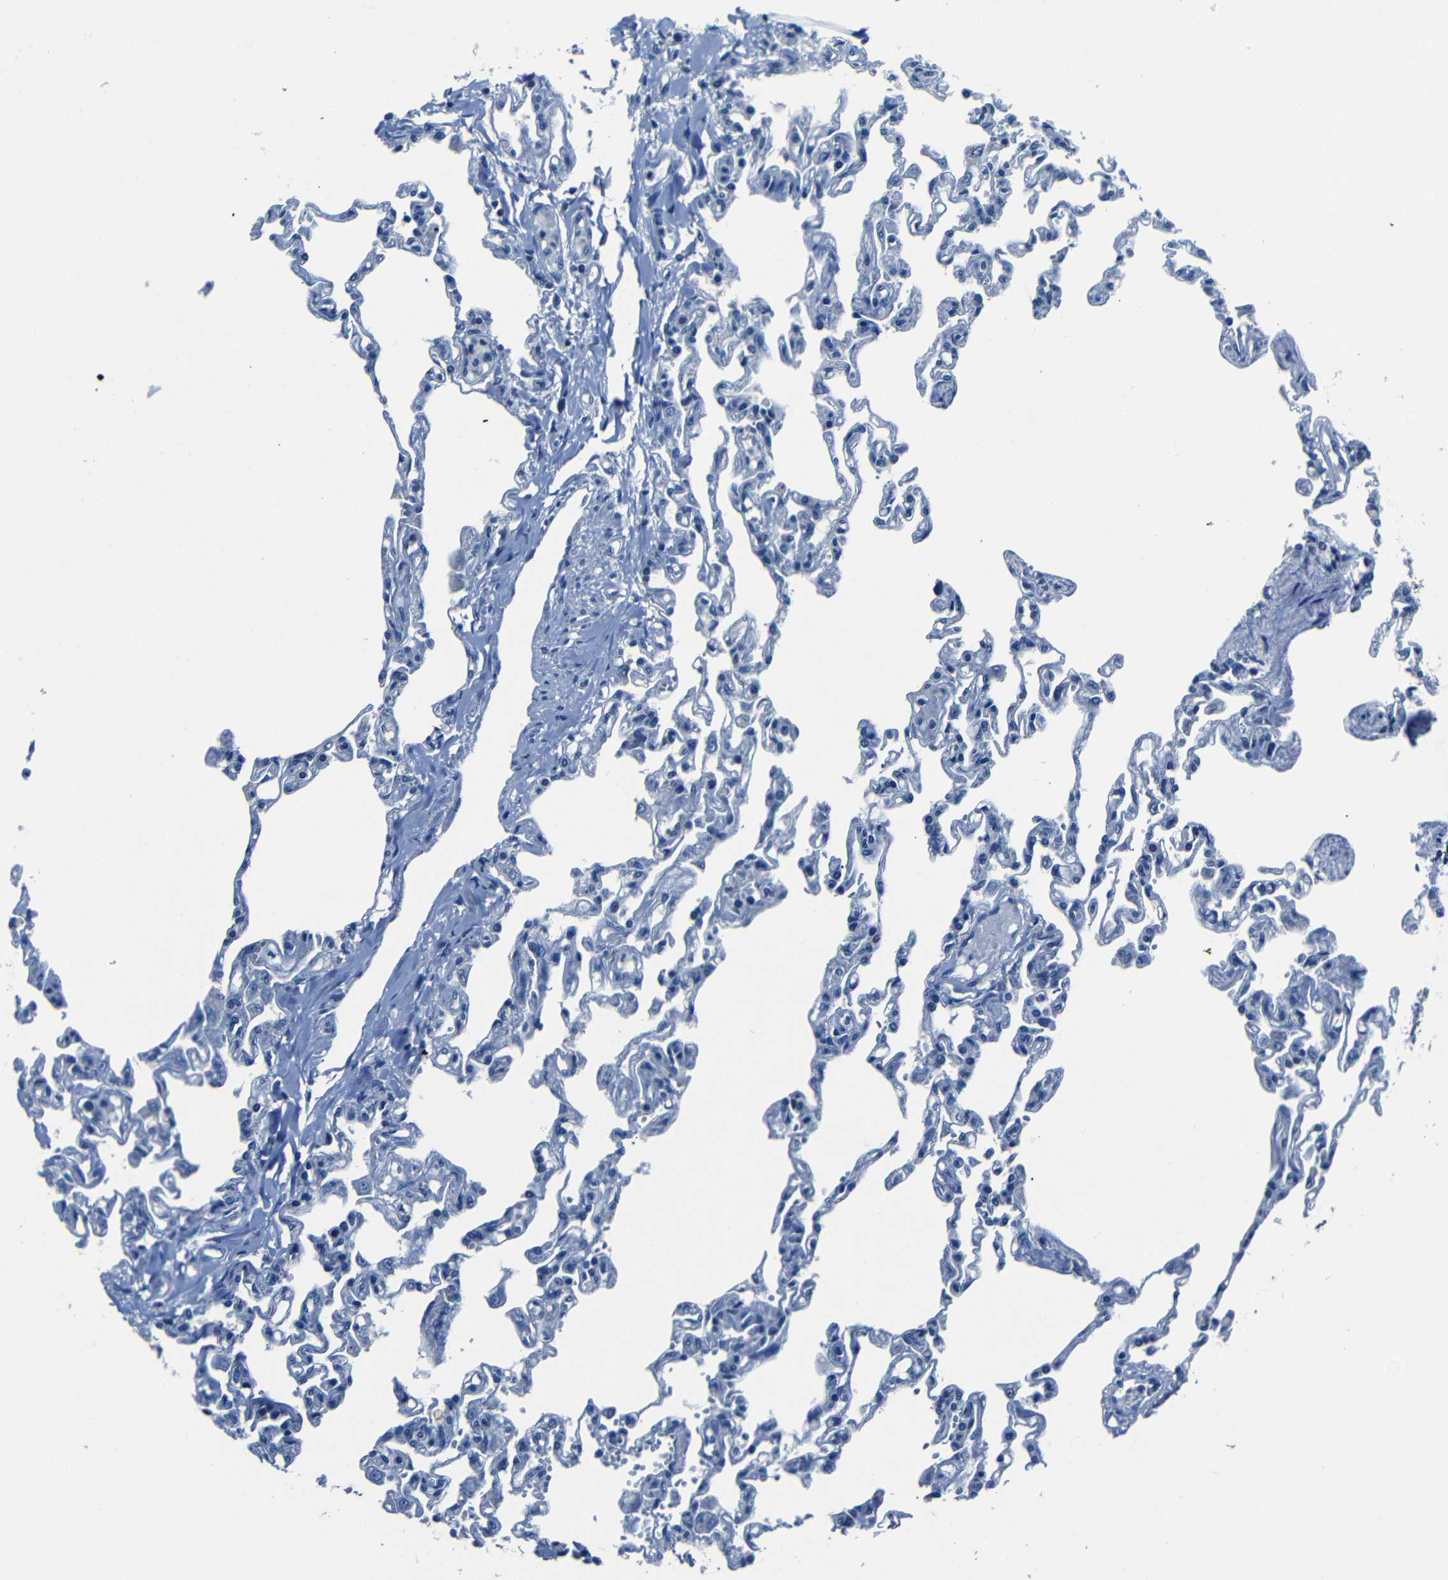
{"staining": {"intensity": "negative", "quantity": "none", "location": "none"}, "tissue": "lung", "cell_type": "Alveolar cells", "image_type": "normal", "snomed": [{"axis": "morphology", "description": "Normal tissue, NOS"}, {"axis": "topography", "description": "Lung"}], "caption": "Protein analysis of normal lung shows no significant staining in alveolar cells. (Stains: DAB immunohistochemistry (IHC) with hematoxylin counter stain, Microscopy: brightfield microscopy at high magnification).", "gene": "NCMAP", "patient": {"sex": "male", "age": 21}}